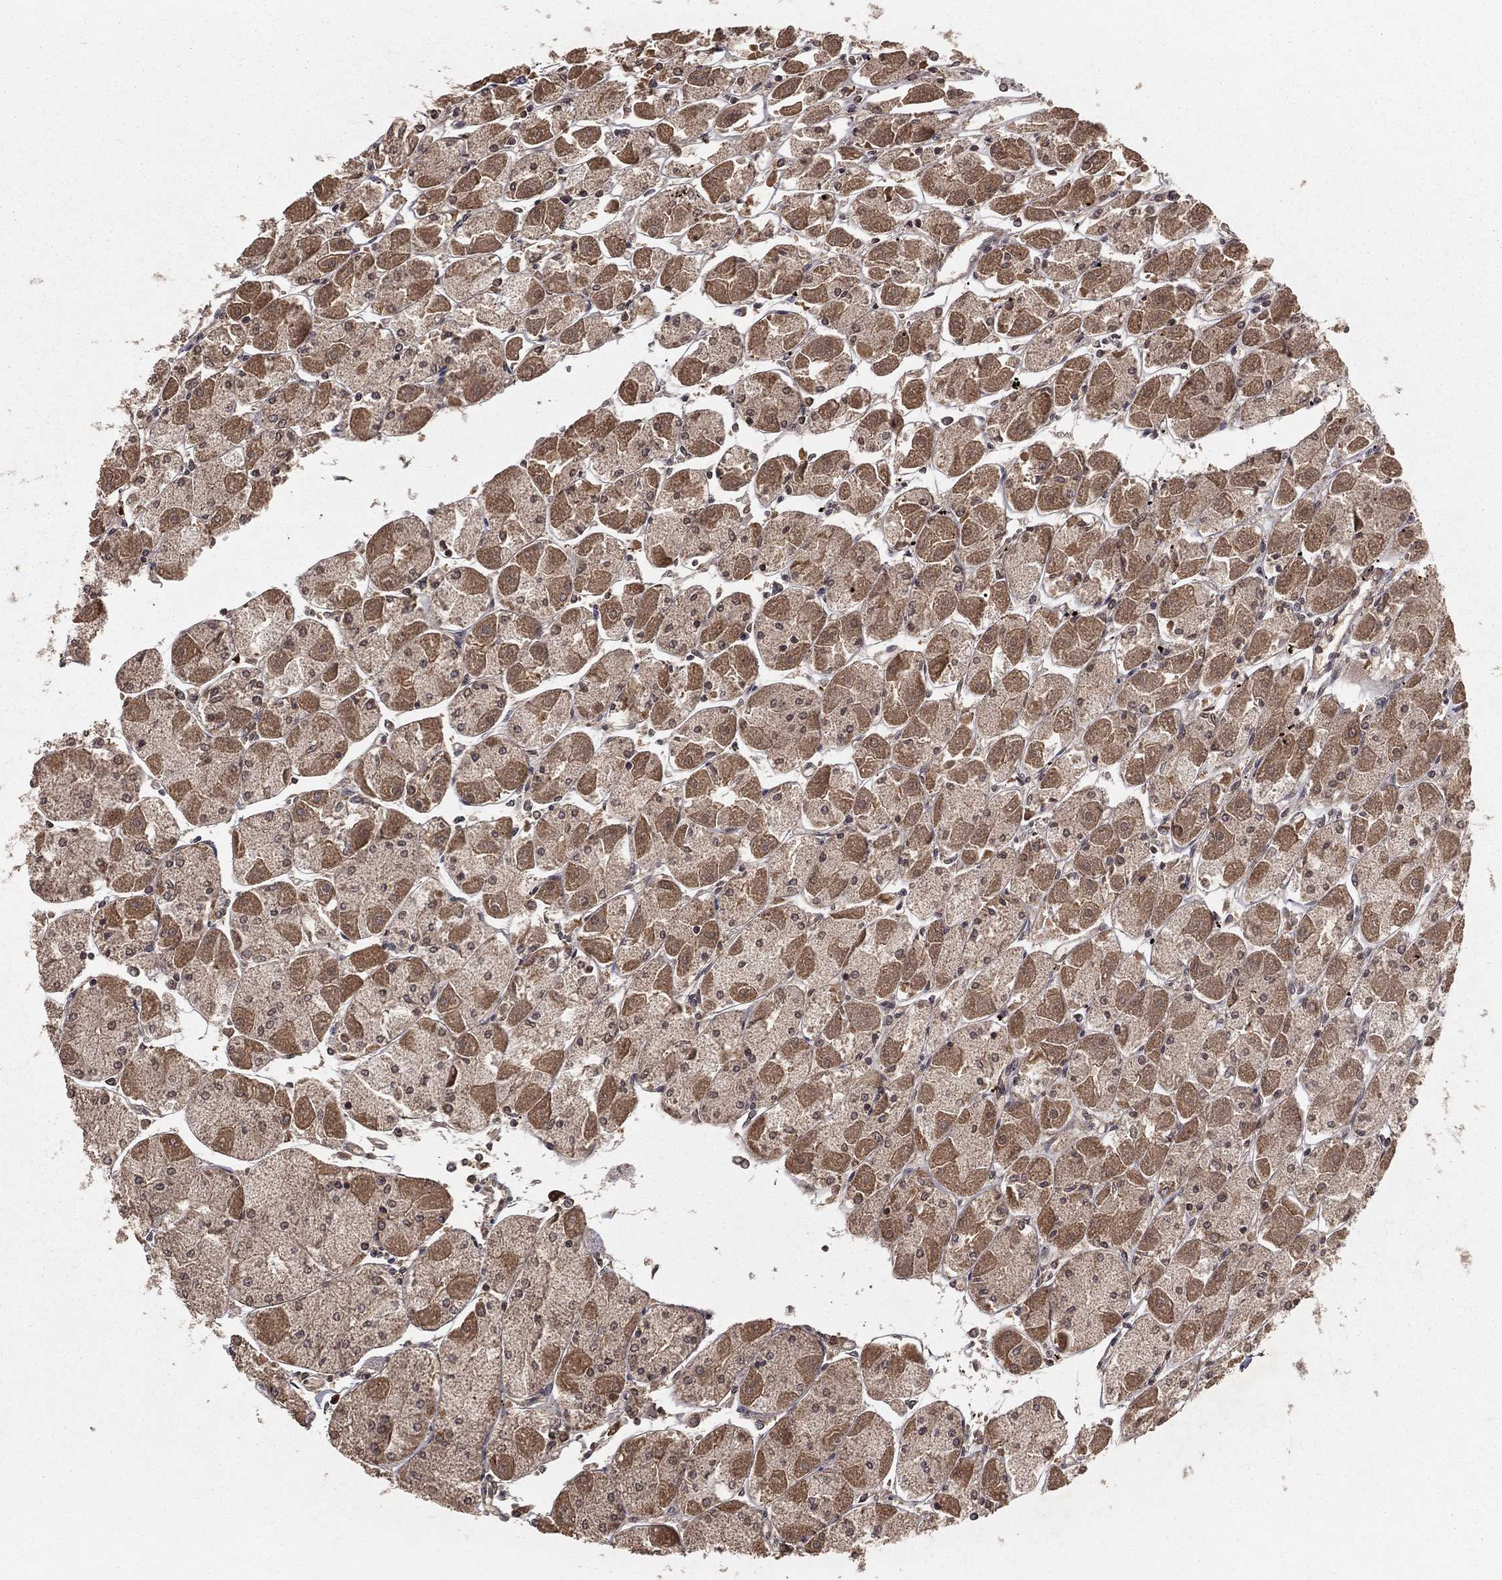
{"staining": {"intensity": "moderate", "quantity": "25%-75%", "location": "cytoplasmic/membranous"}, "tissue": "stomach", "cell_type": "Glandular cells", "image_type": "normal", "snomed": [{"axis": "morphology", "description": "Normal tissue, NOS"}, {"axis": "topography", "description": "Stomach"}], "caption": "DAB (3,3'-diaminobenzidine) immunohistochemical staining of unremarkable stomach reveals moderate cytoplasmic/membranous protein positivity in approximately 25%-75% of glandular cells. The staining was performed using DAB (3,3'-diaminobenzidine), with brown indicating positive protein expression. Nuclei are stained blue with hematoxylin.", "gene": "ZDHHC15", "patient": {"sex": "male", "age": 70}}